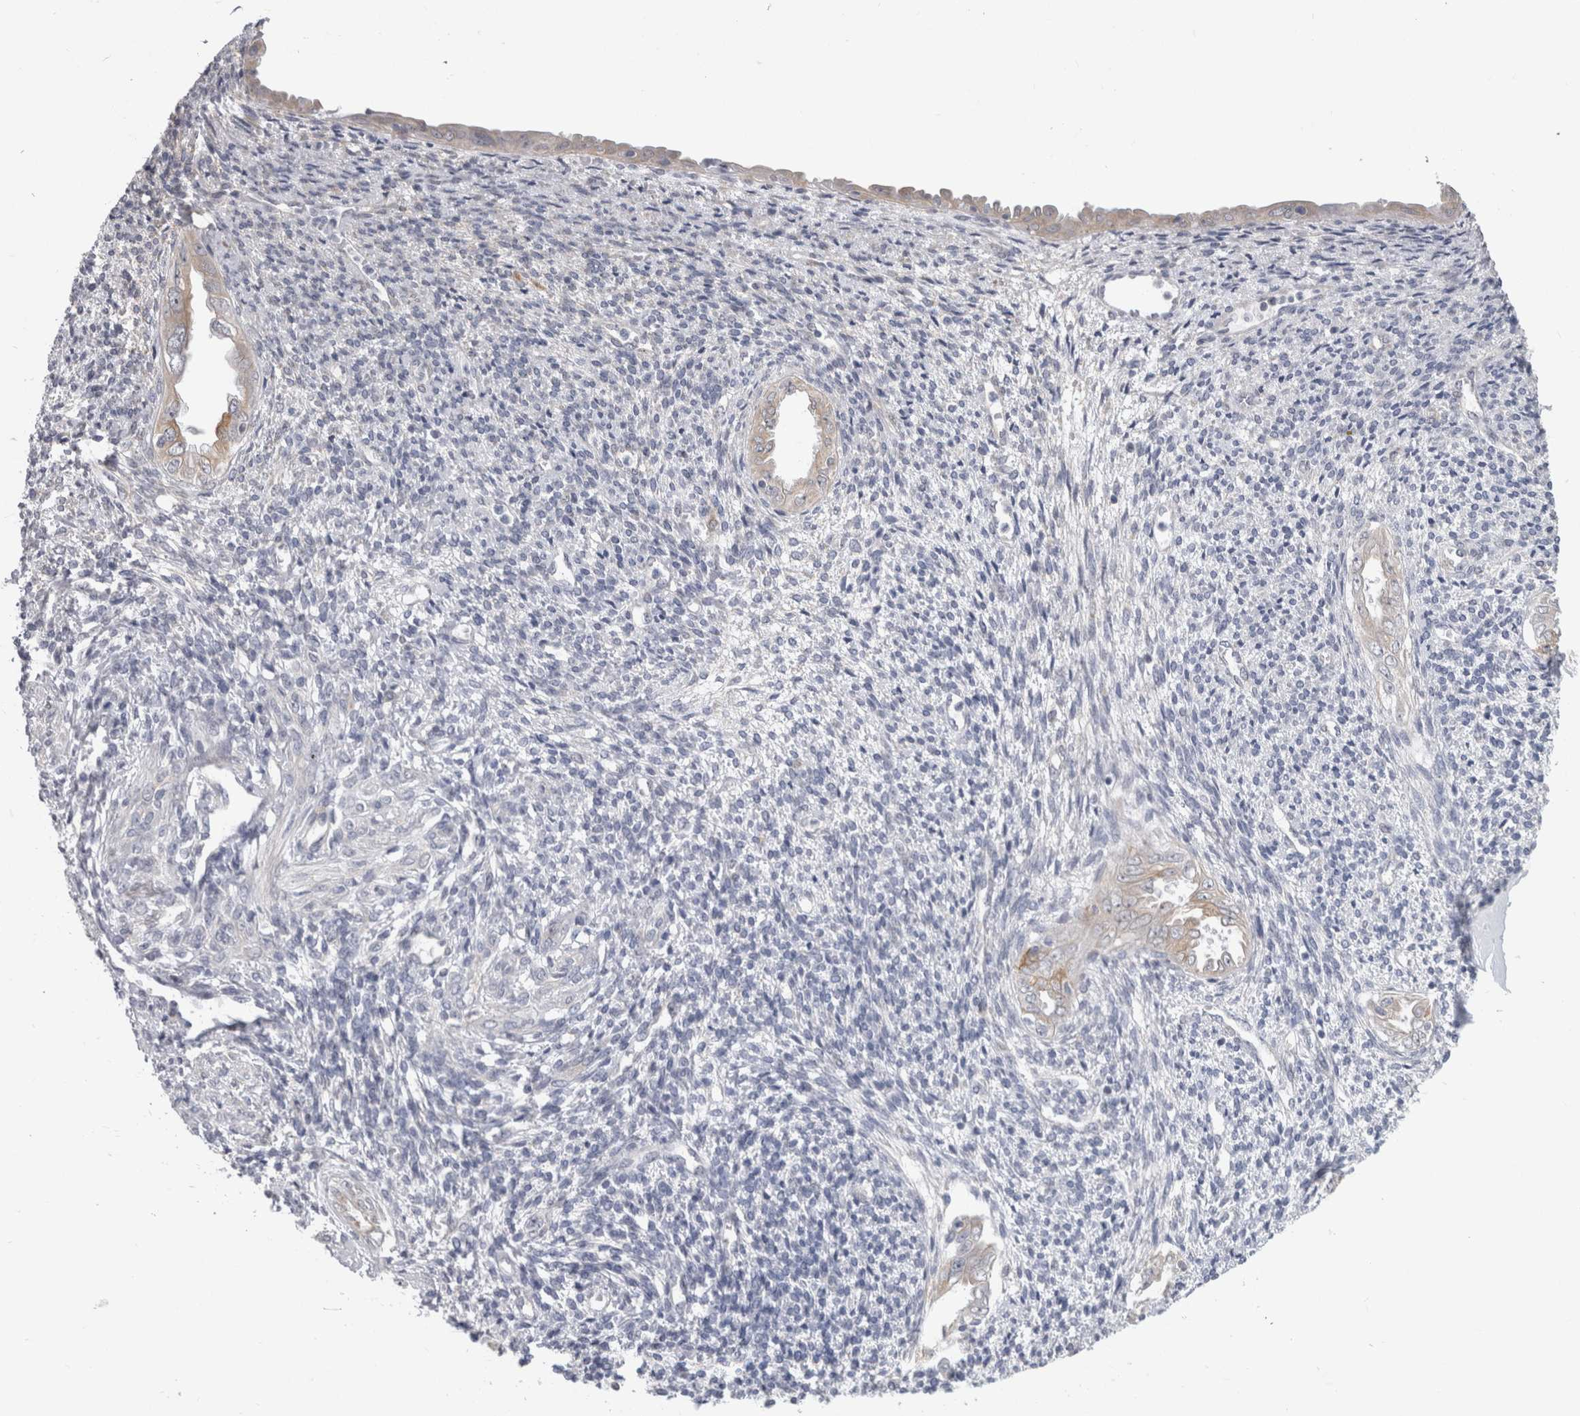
{"staining": {"intensity": "negative", "quantity": "none", "location": "none"}, "tissue": "endometrium", "cell_type": "Cells in endometrial stroma", "image_type": "normal", "snomed": [{"axis": "morphology", "description": "Normal tissue, NOS"}, {"axis": "topography", "description": "Endometrium"}], "caption": "Immunohistochemistry (IHC) histopathology image of unremarkable endometrium: human endometrium stained with DAB (3,3'-diaminobenzidine) reveals no significant protein positivity in cells in endometrial stroma.", "gene": "TMEM242", "patient": {"sex": "female", "age": 66}}